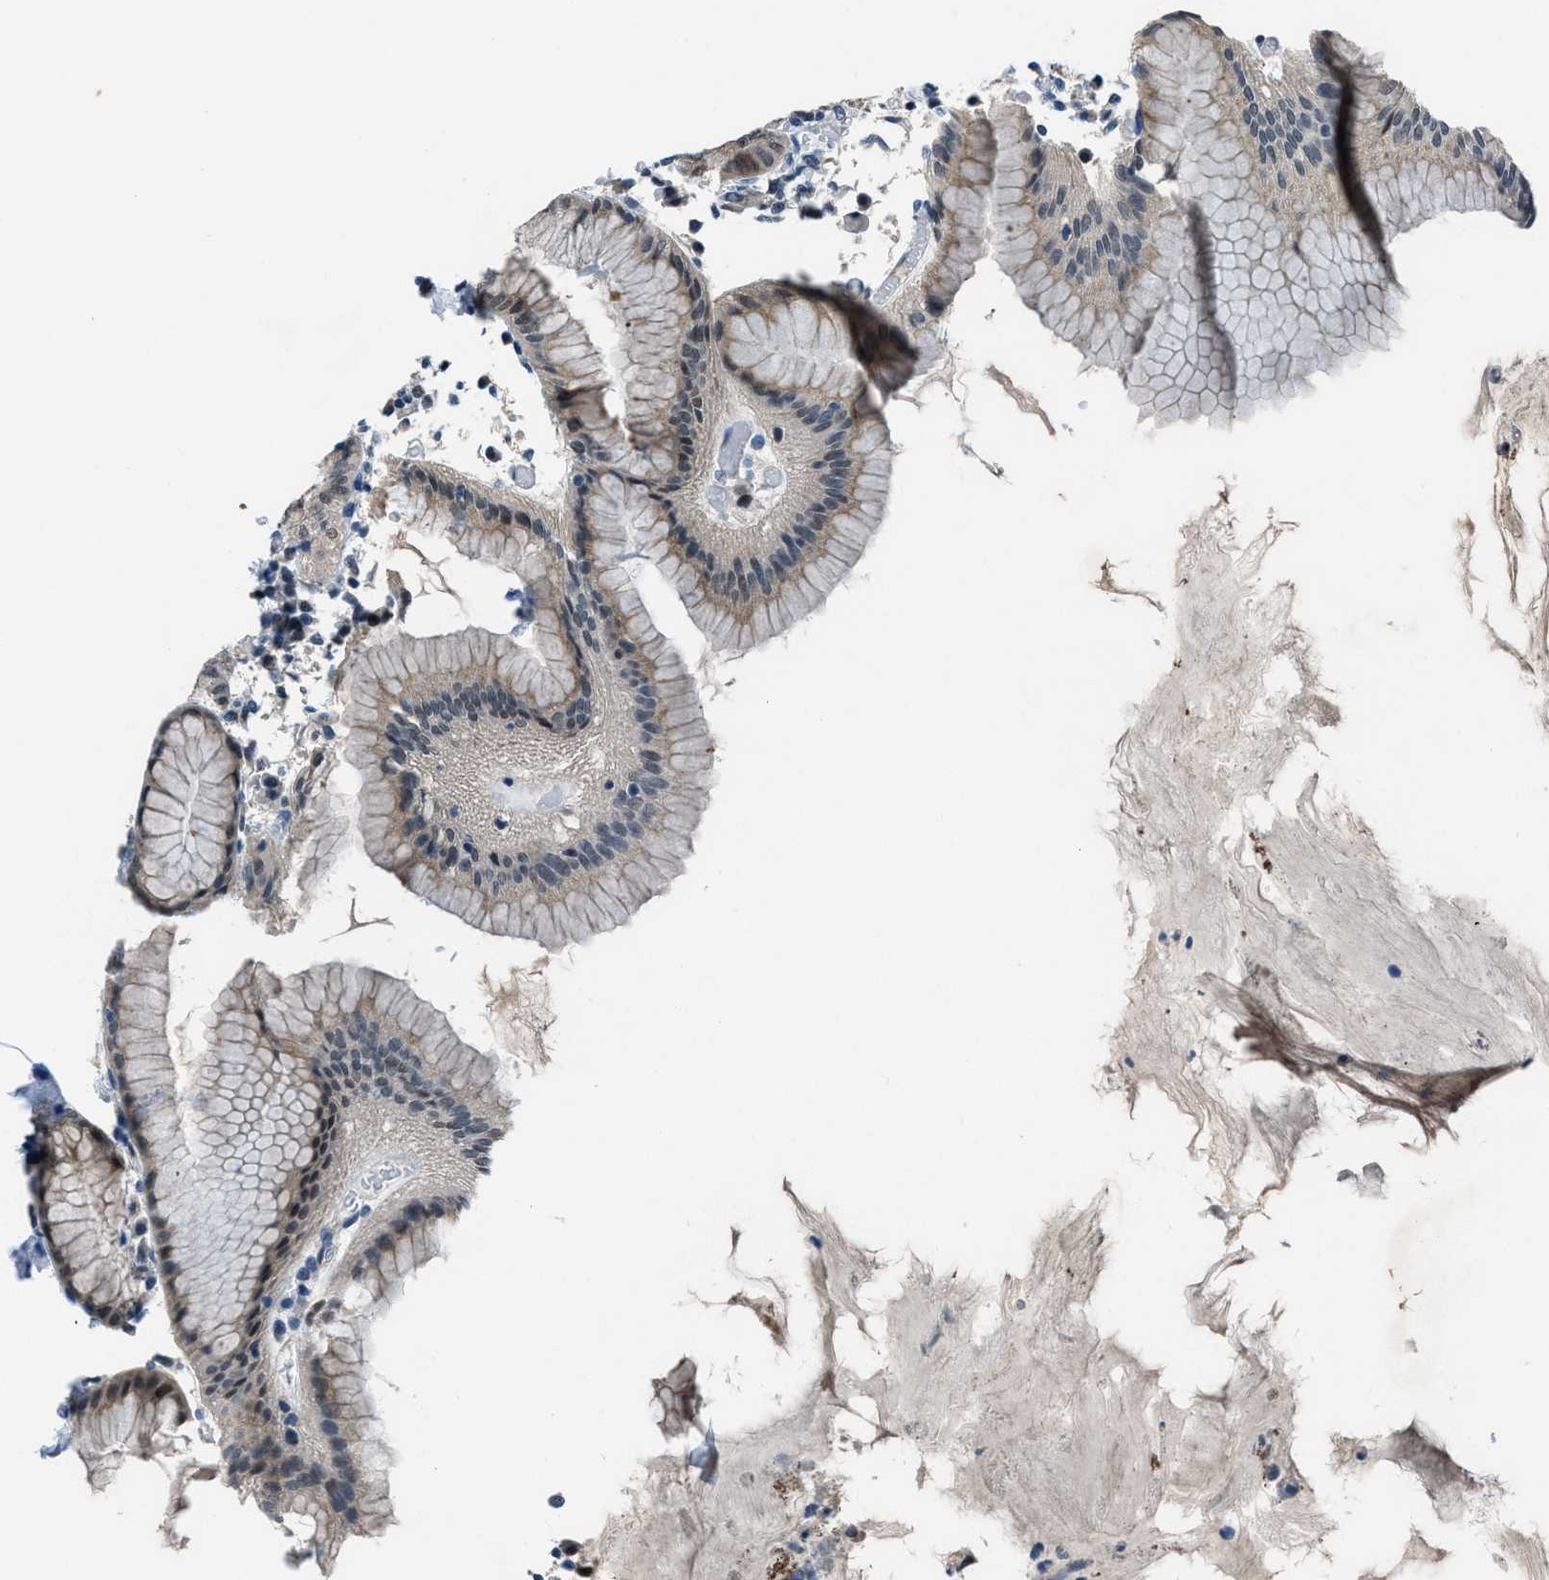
{"staining": {"intensity": "moderate", "quantity": "<25%", "location": "cytoplasmic/membranous,nuclear"}, "tissue": "stomach", "cell_type": "Glandular cells", "image_type": "normal", "snomed": [{"axis": "morphology", "description": "Normal tissue, NOS"}, {"axis": "topography", "description": "Stomach"}, {"axis": "topography", "description": "Stomach, lower"}], "caption": "Protein expression analysis of benign stomach exhibits moderate cytoplasmic/membranous,nuclear positivity in approximately <25% of glandular cells.", "gene": "DUSP19", "patient": {"sex": "female", "age": 75}}